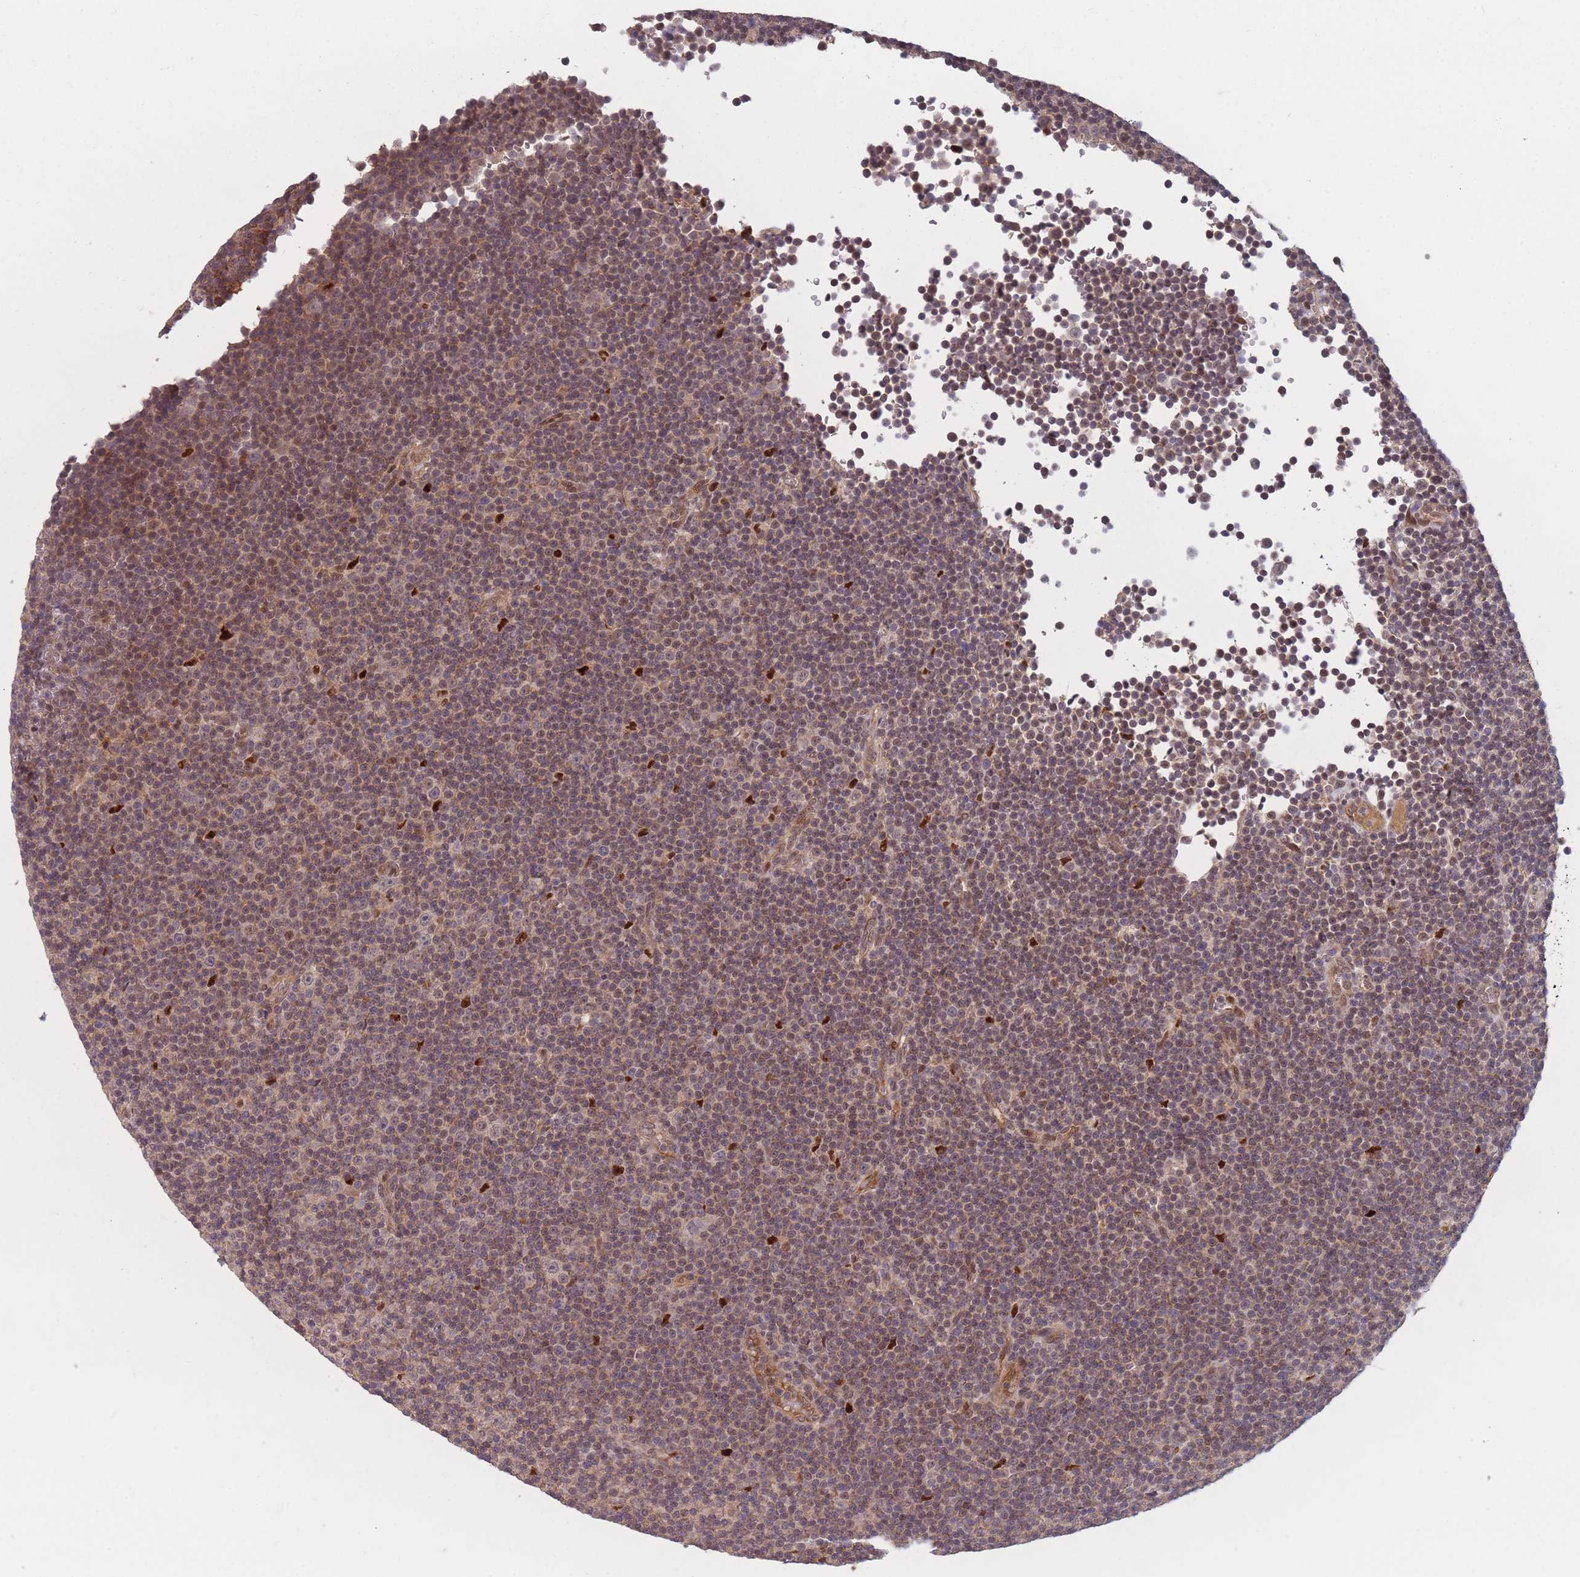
{"staining": {"intensity": "weak", "quantity": "25%-75%", "location": "cytoplasmic/membranous,nuclear"}, "tissue": "lymphoma", "cell_type": "Tumor cells", "image_type": "cancer", "snomed": [{"axis": "morphology", "description": "Malignant lymphoma, non-Hodgkin's type, Low grade"}, {"axis": "topography", "description": "Lymph node"}], "caption": "A histopathology image of human malignant lymphoma, non-Hodgkin's type (low-grade) stained for a protein exhibits weak cytoplasmic/membranous and nuclear brown staining in tumor cells.", "gene": "FAM153A", "patient": {"sex": "female", "age": 67}}